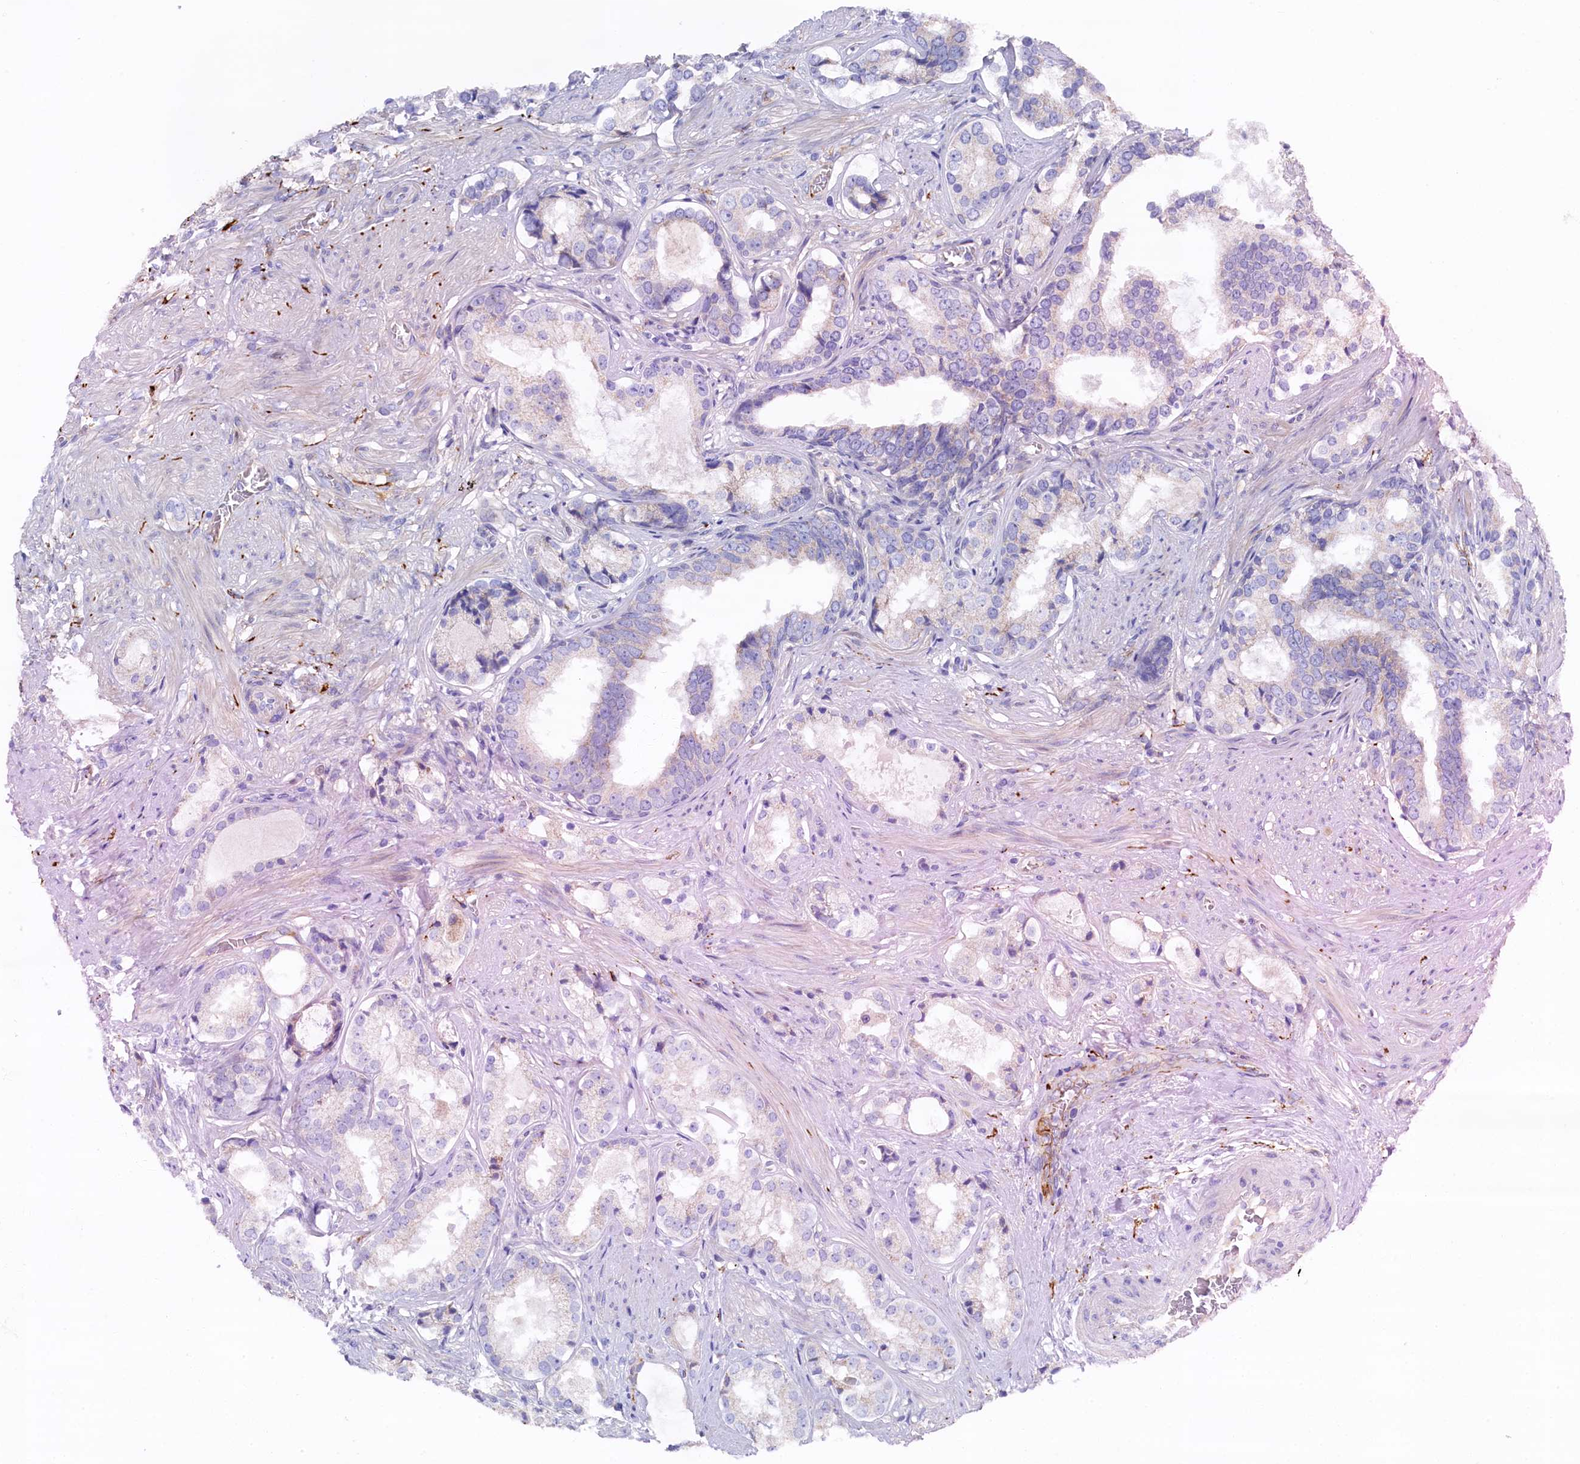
{"staining": {"intensity": "negative", "quantity": "none", "location": "none"}, "tissue": "prostate cancer", "cell_type": "Tumor cells", "image_type": "cancer", "snomed": [{"axis": "morphology", "description": "Adenocarcinoma, High grade"}, {"axis": "topography", "description": "Prostate"}], "caption": "The micrograph shows no significant expression in tumor cells of prostate cancer. (DAB immunohistochemistry (IHC) with hematoxylin counter stain).", "gene": "C12orf73", "patient": {"sex": "male", "age": 58}}